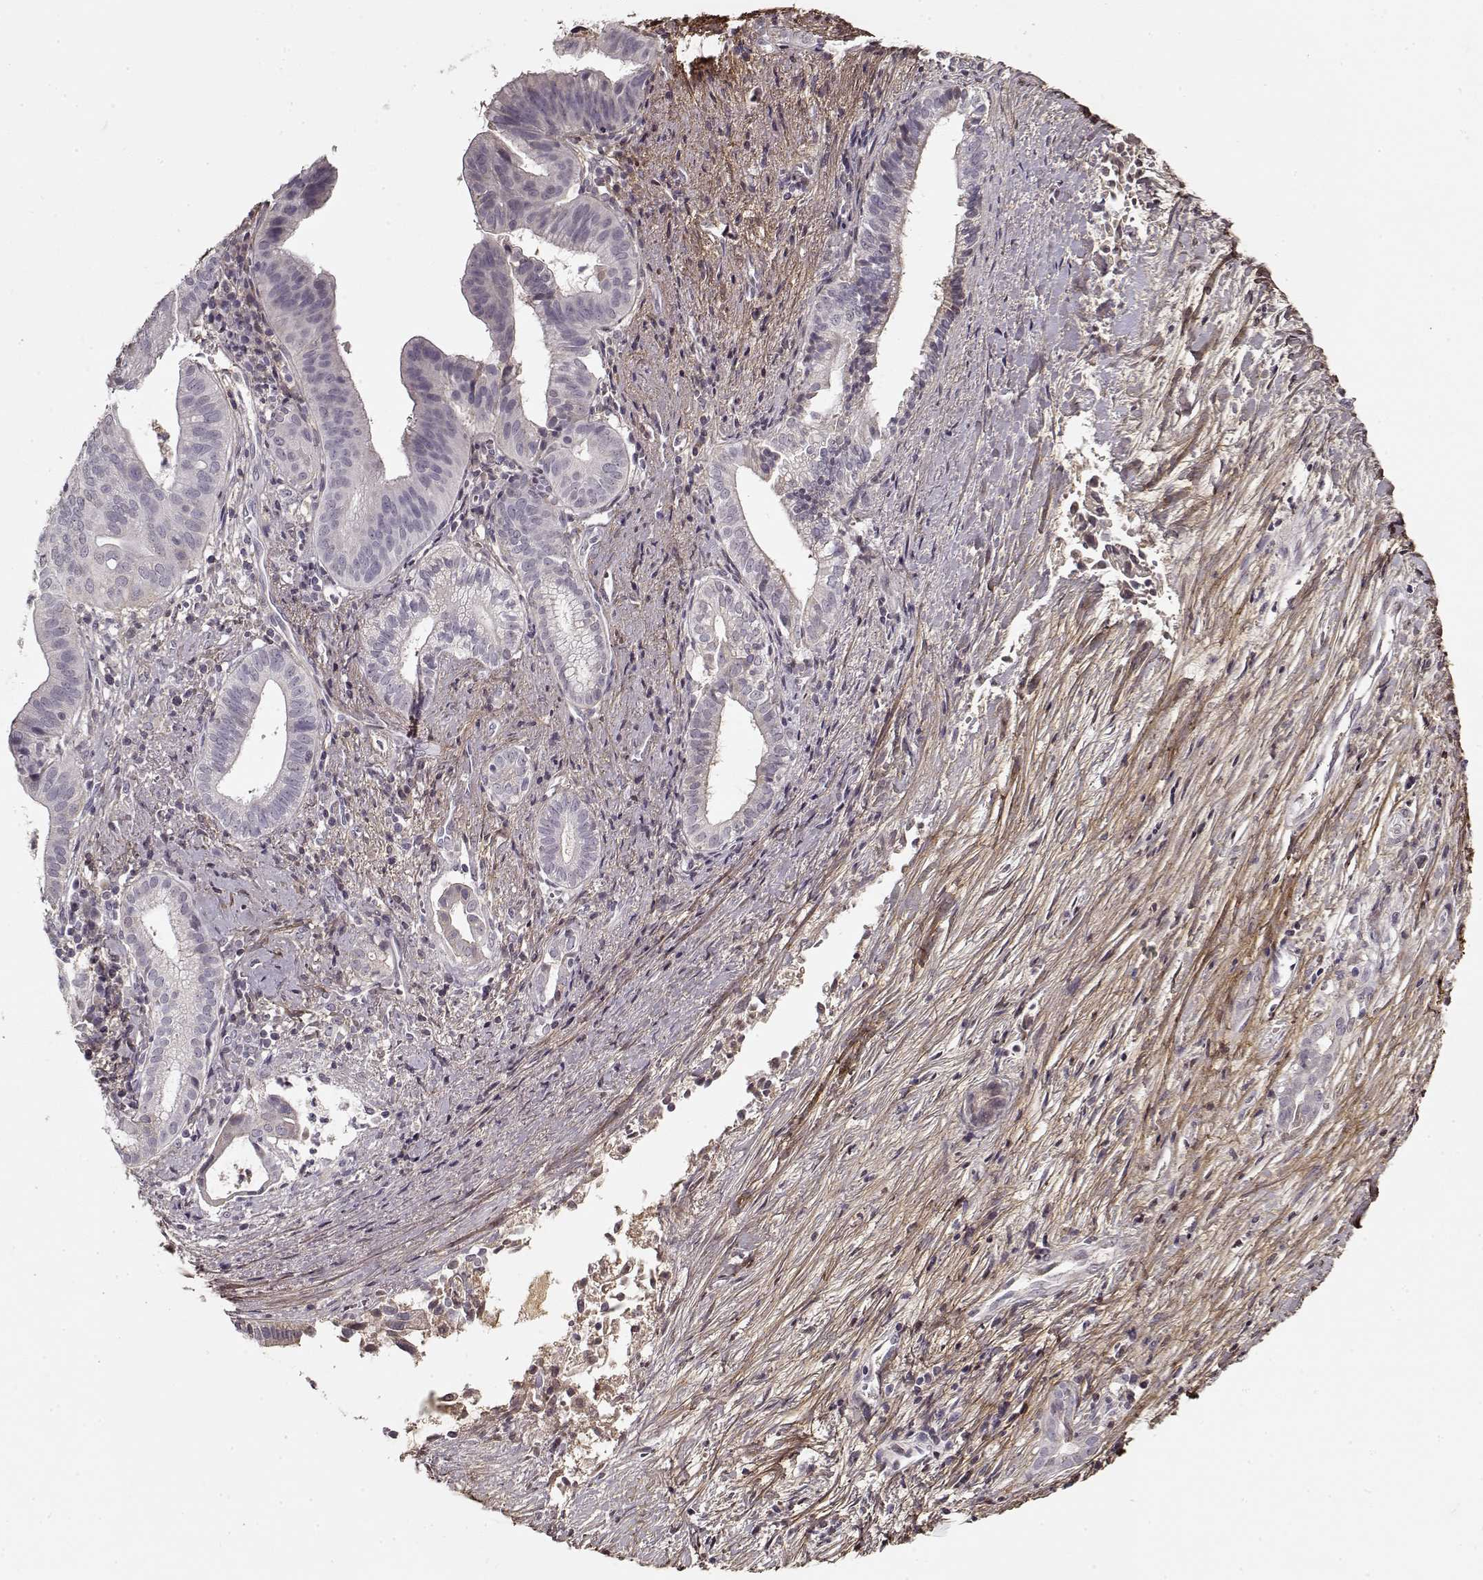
{"staining": {"intensity": "negative", "quantity": "none", "location": "none"}, "tissue": "pancreatic cancer", "cell_type": "Tumor cells", "image_type": "cancer", "snomed": [{"axis": "morphology", "description": "Adenocarcinoma, NOS"}, {"axis": "topography", "description": "Pancreas"}], "caption": "This is an immunohistochemistry (IHC) histopathology image of pancreatic cancer (adenocarcinoma). There is no staining in tumor cells.", "gene": "LUM", "patient": {"sex": "male", "age": 61}}